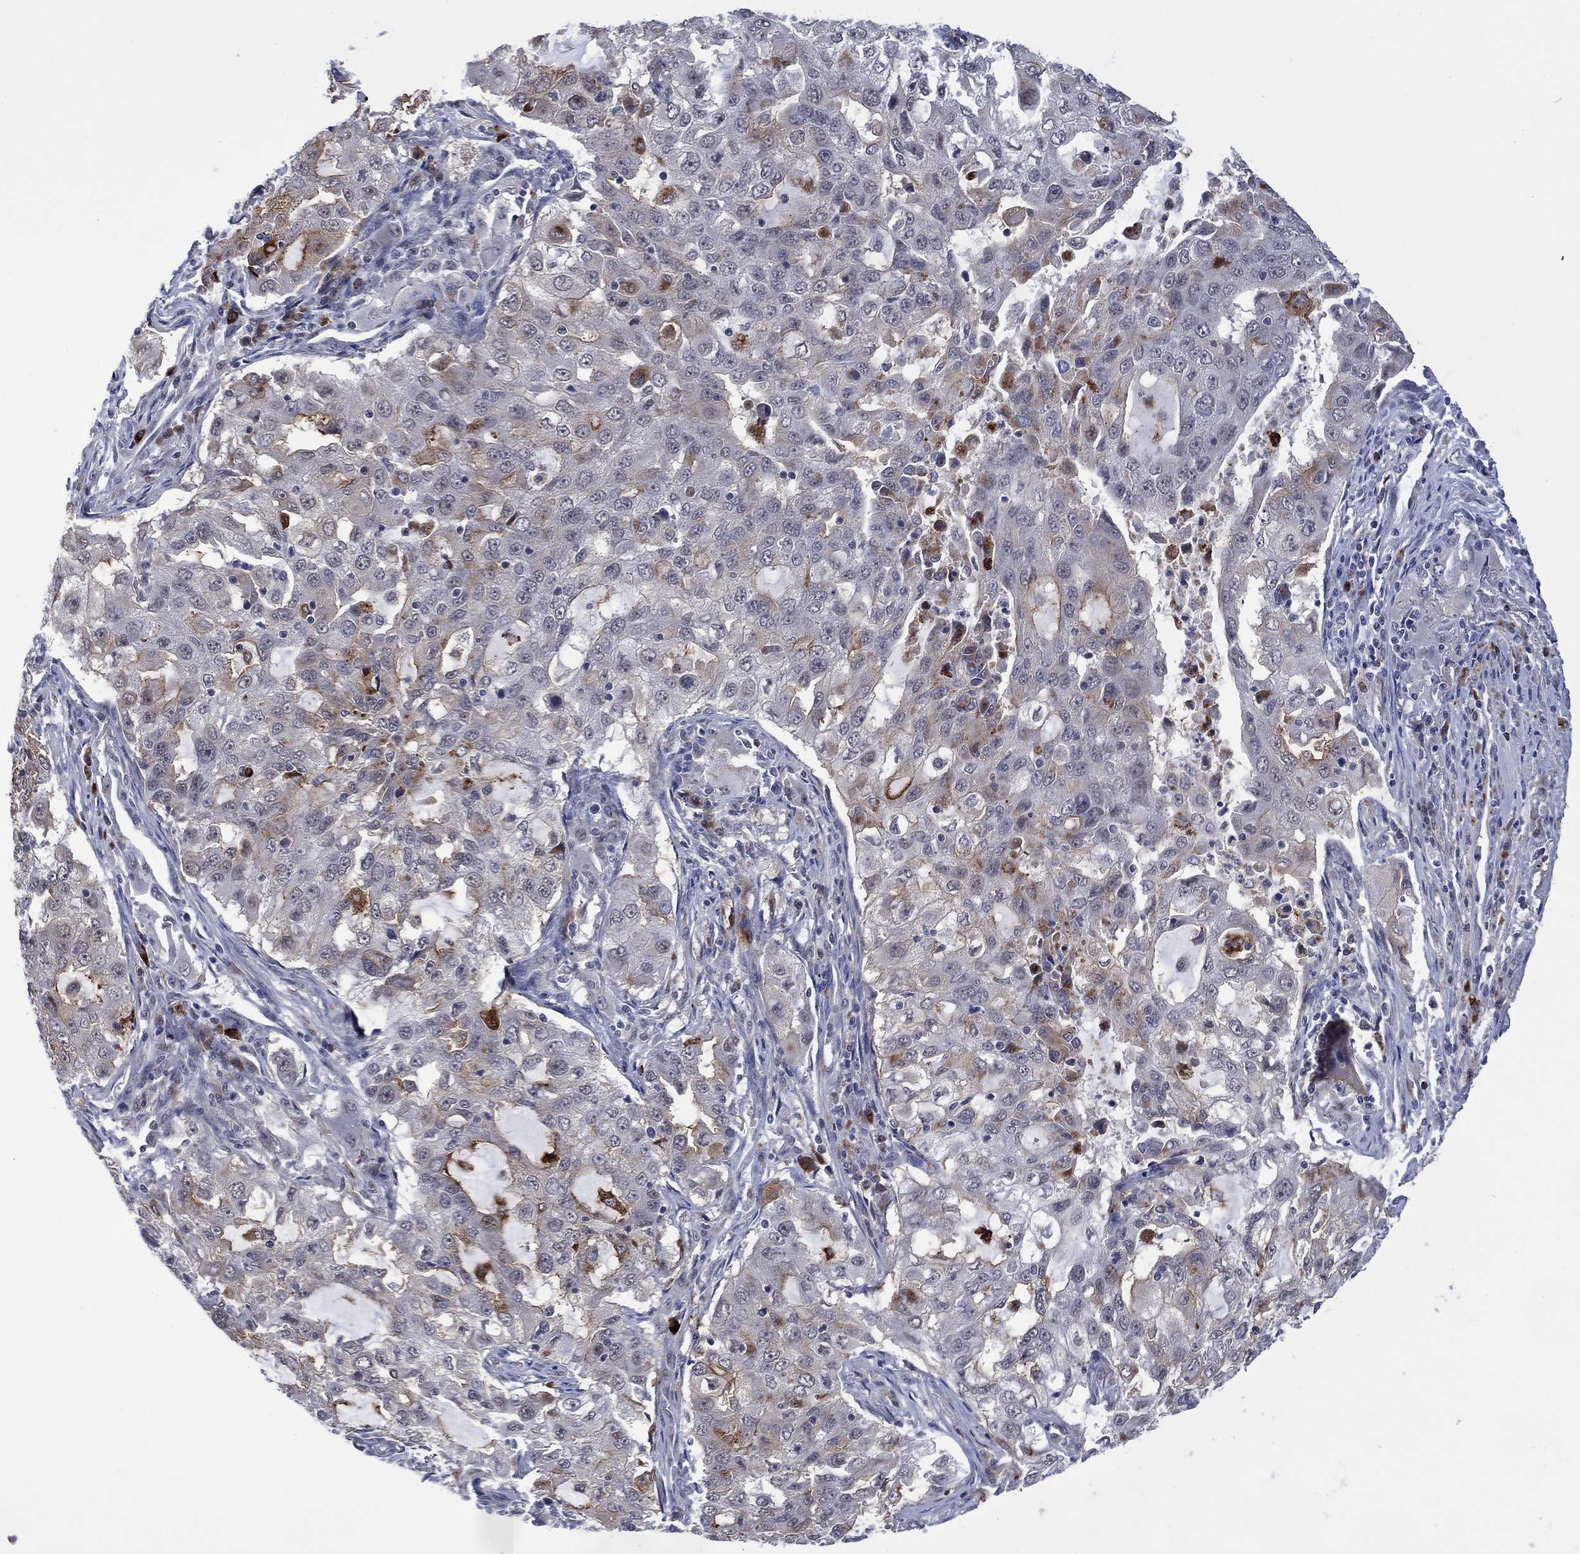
{"staining": {"intensity": "moderate", "quantity": "25%-75%", "location": "cytoplasmic/membranous"}, "tissue": "lung cancer", "cell_type": "Tumor cells", "image_type": "cancer", "snomed": [{"axis": "morphology", "description": "Adenocarcinoma, NOS"}, {"axis": "topography", "description": "Lung"}], "caption": "Protein staining of lung cancer tissue shows moderate cytoplasmic/membranous expression in about 25%-75% of tumor cells.", "gene": "DPP4", "patient": {"sex": "female", "age": 61}}